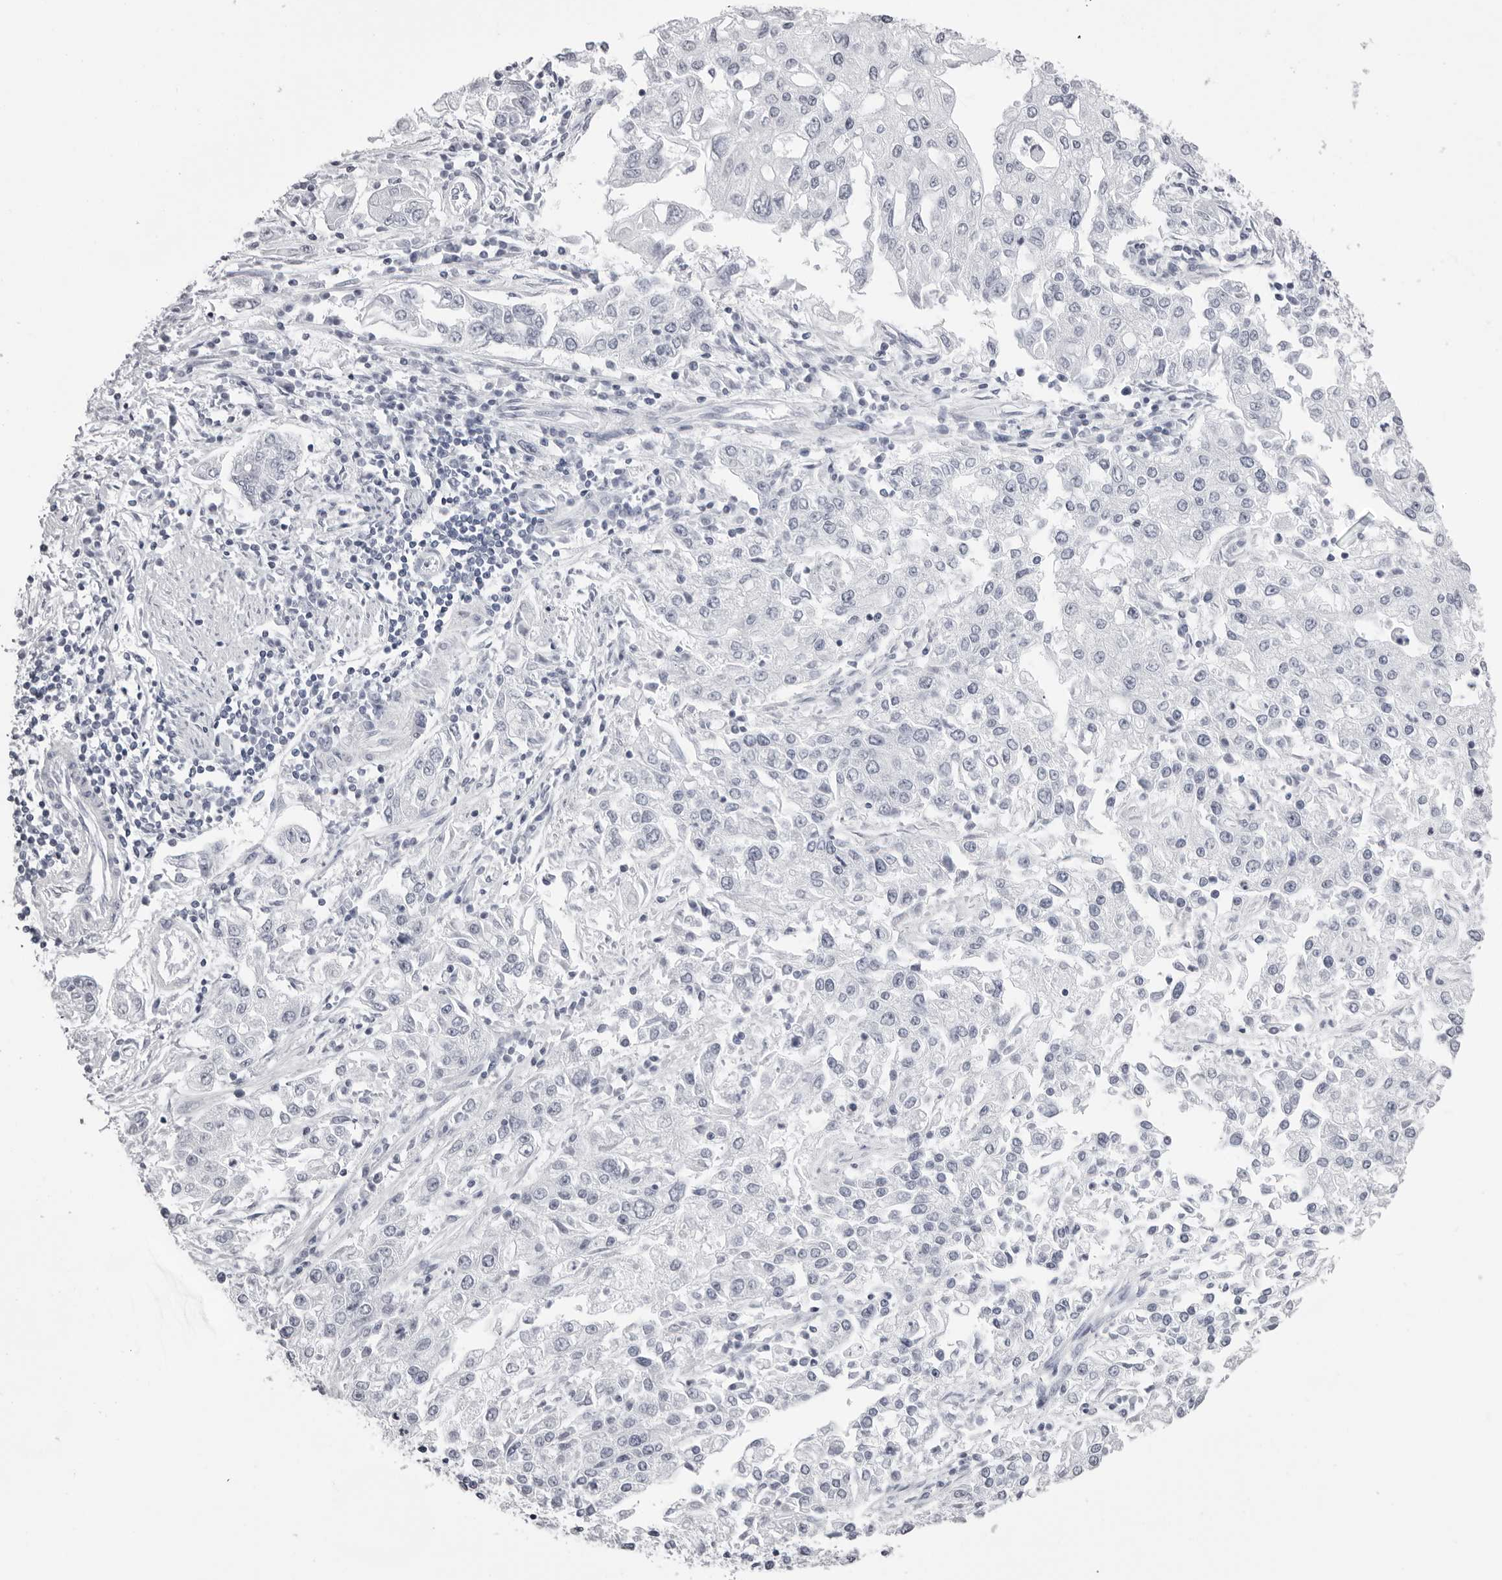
{"staining": {"intensity": "negative", "quantity": "none", "location": "none"}, "tissue": "endometrial cancer", "cell_type": "Tumor cells", "image_type": "cancer", "snomed": [{"axis": "morphology", "description": "Adenocarcinoma, NOS"}, {"axis": "topography", "description": "Endometrium"}], "caption": "Endometrial adenocarcinoma was stained to show a protein in brown. There is no significant staining in tumor cells. (Immunohistochemistry (ihc), brightfield microscopy, high magnification).", "gene": "RHO", "patient": {"sex": "female", "age": 49}}